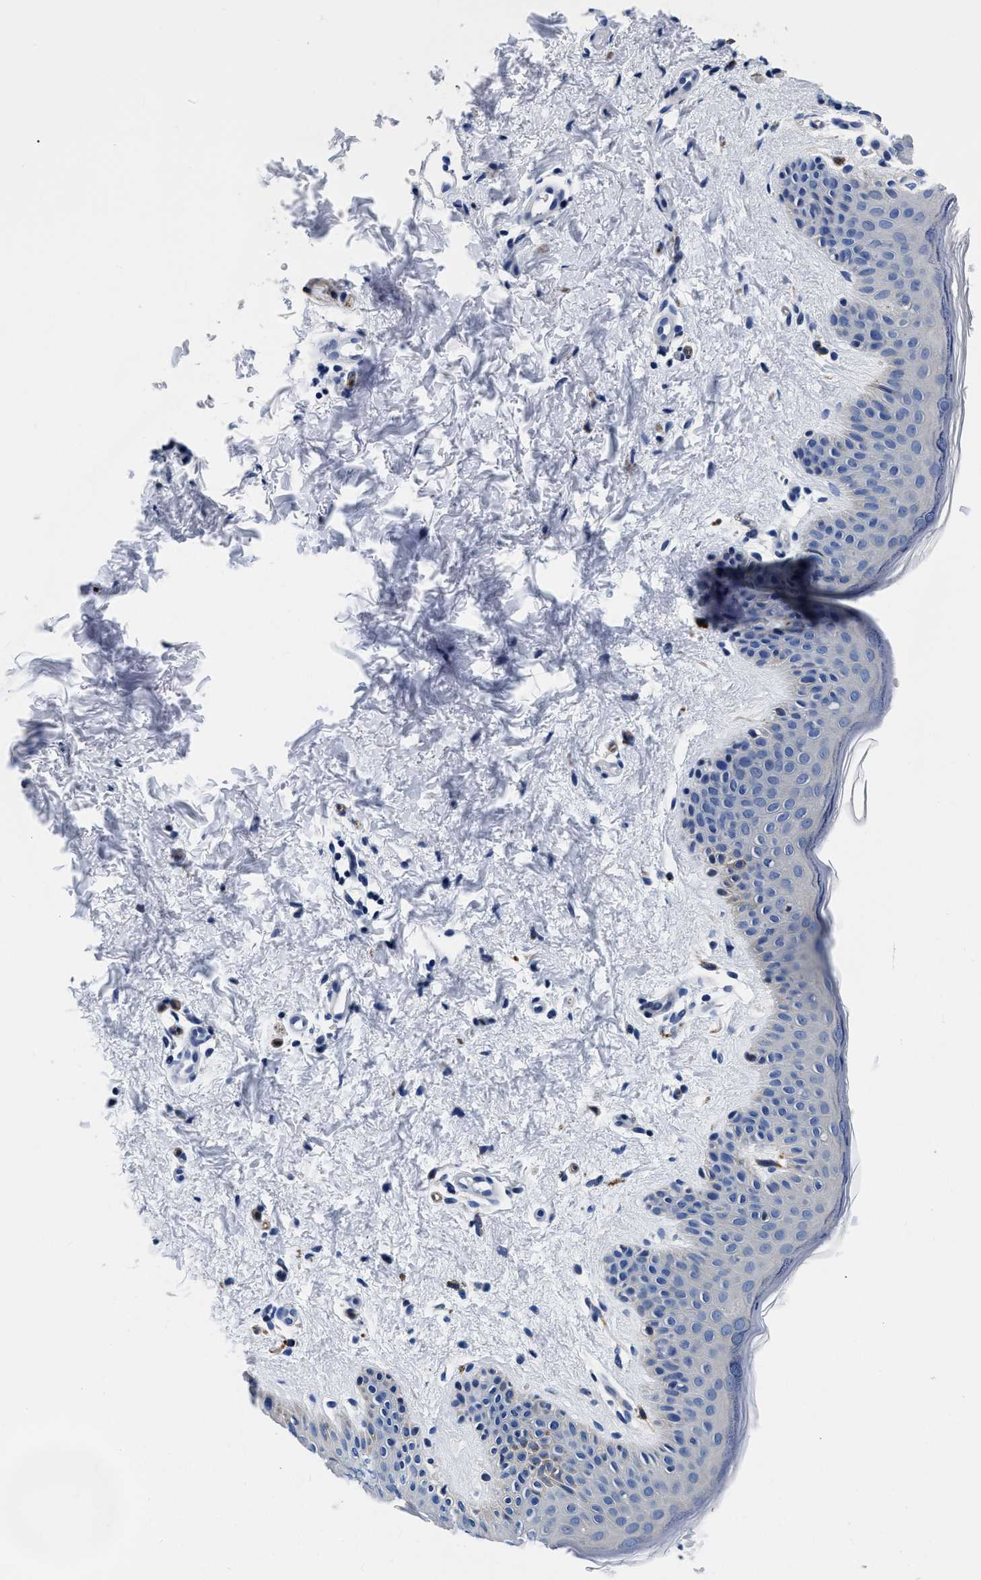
{"staining": {"intensity": "negative", "quantity": "none", "location": "none"}, "tissue": "skin", "cell_type": "Fibroblasts", "image_type": "normal", "snomed": [{"axis": "morphology", "description": "Normal tissue, NOS"}, {"axis": "topography", "description": "Skin"}], "caption": "Micrograph shows no protein expression in fibroblasts of unremarkable skin. (Immunohistochemistry, brightfield microscopy, high magnification).", "gene": "SLC35F1", "patient": {"sex": "male", "age": 40}}